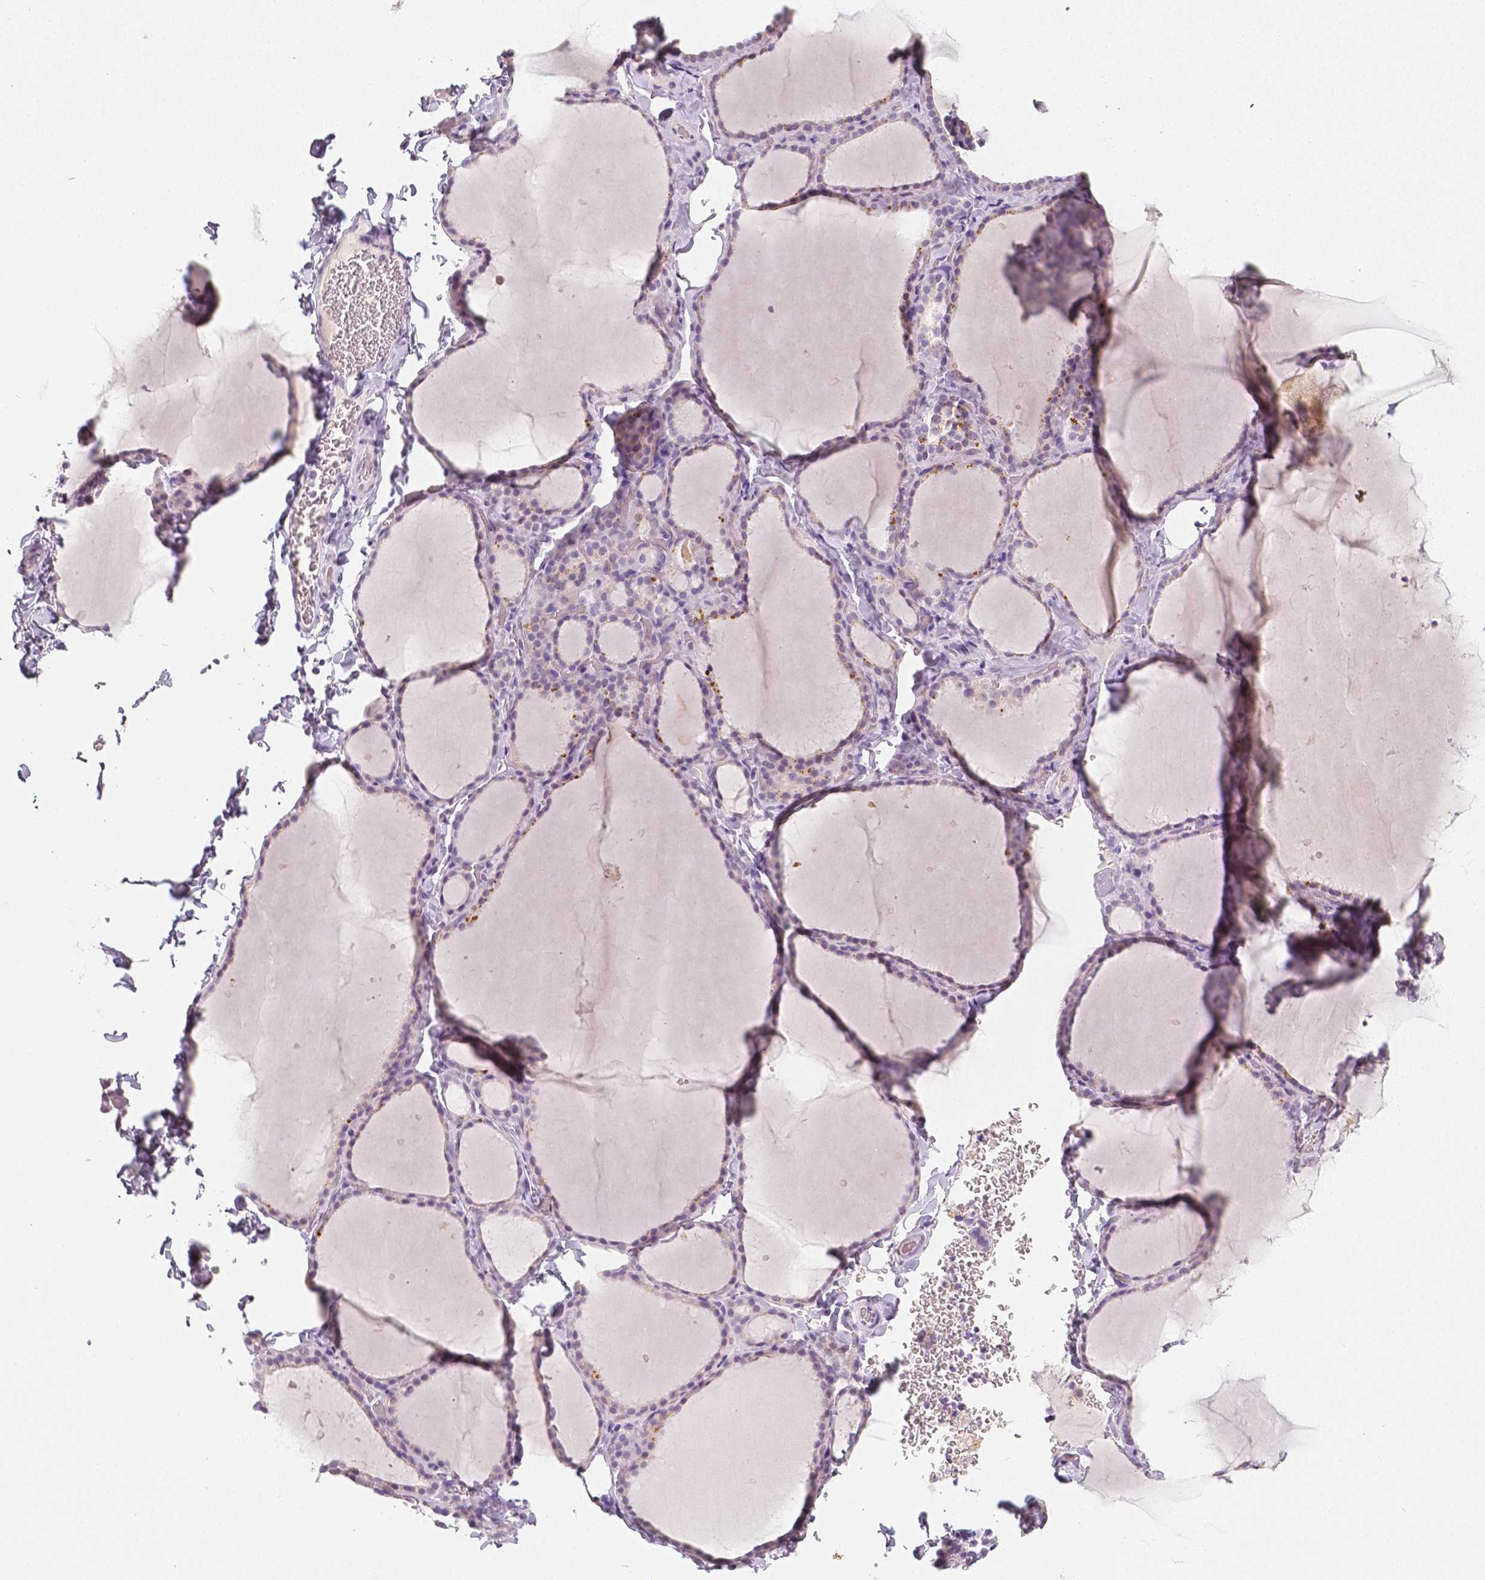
{"staining": {"intensity": "moderate", "quantity": "<25%", "location": "cytoplasmic/membranous"}, "tissue": "thyroid gland", "cell_type": "Glandular cells", "image_type": "normal", "snomed": [{"axis": "morphology", "description": "Normal tissue, NOS"}, {"axis": "topography", "description": "Thyroid gland"}], "caption": "Protein staining of benign thyroid gland displays moderate cytoplasmic/membranous staining in approximately <25% of glandular cells.", "gene": "HNF1B", "patient": {"sex": "female", "age": 22}}